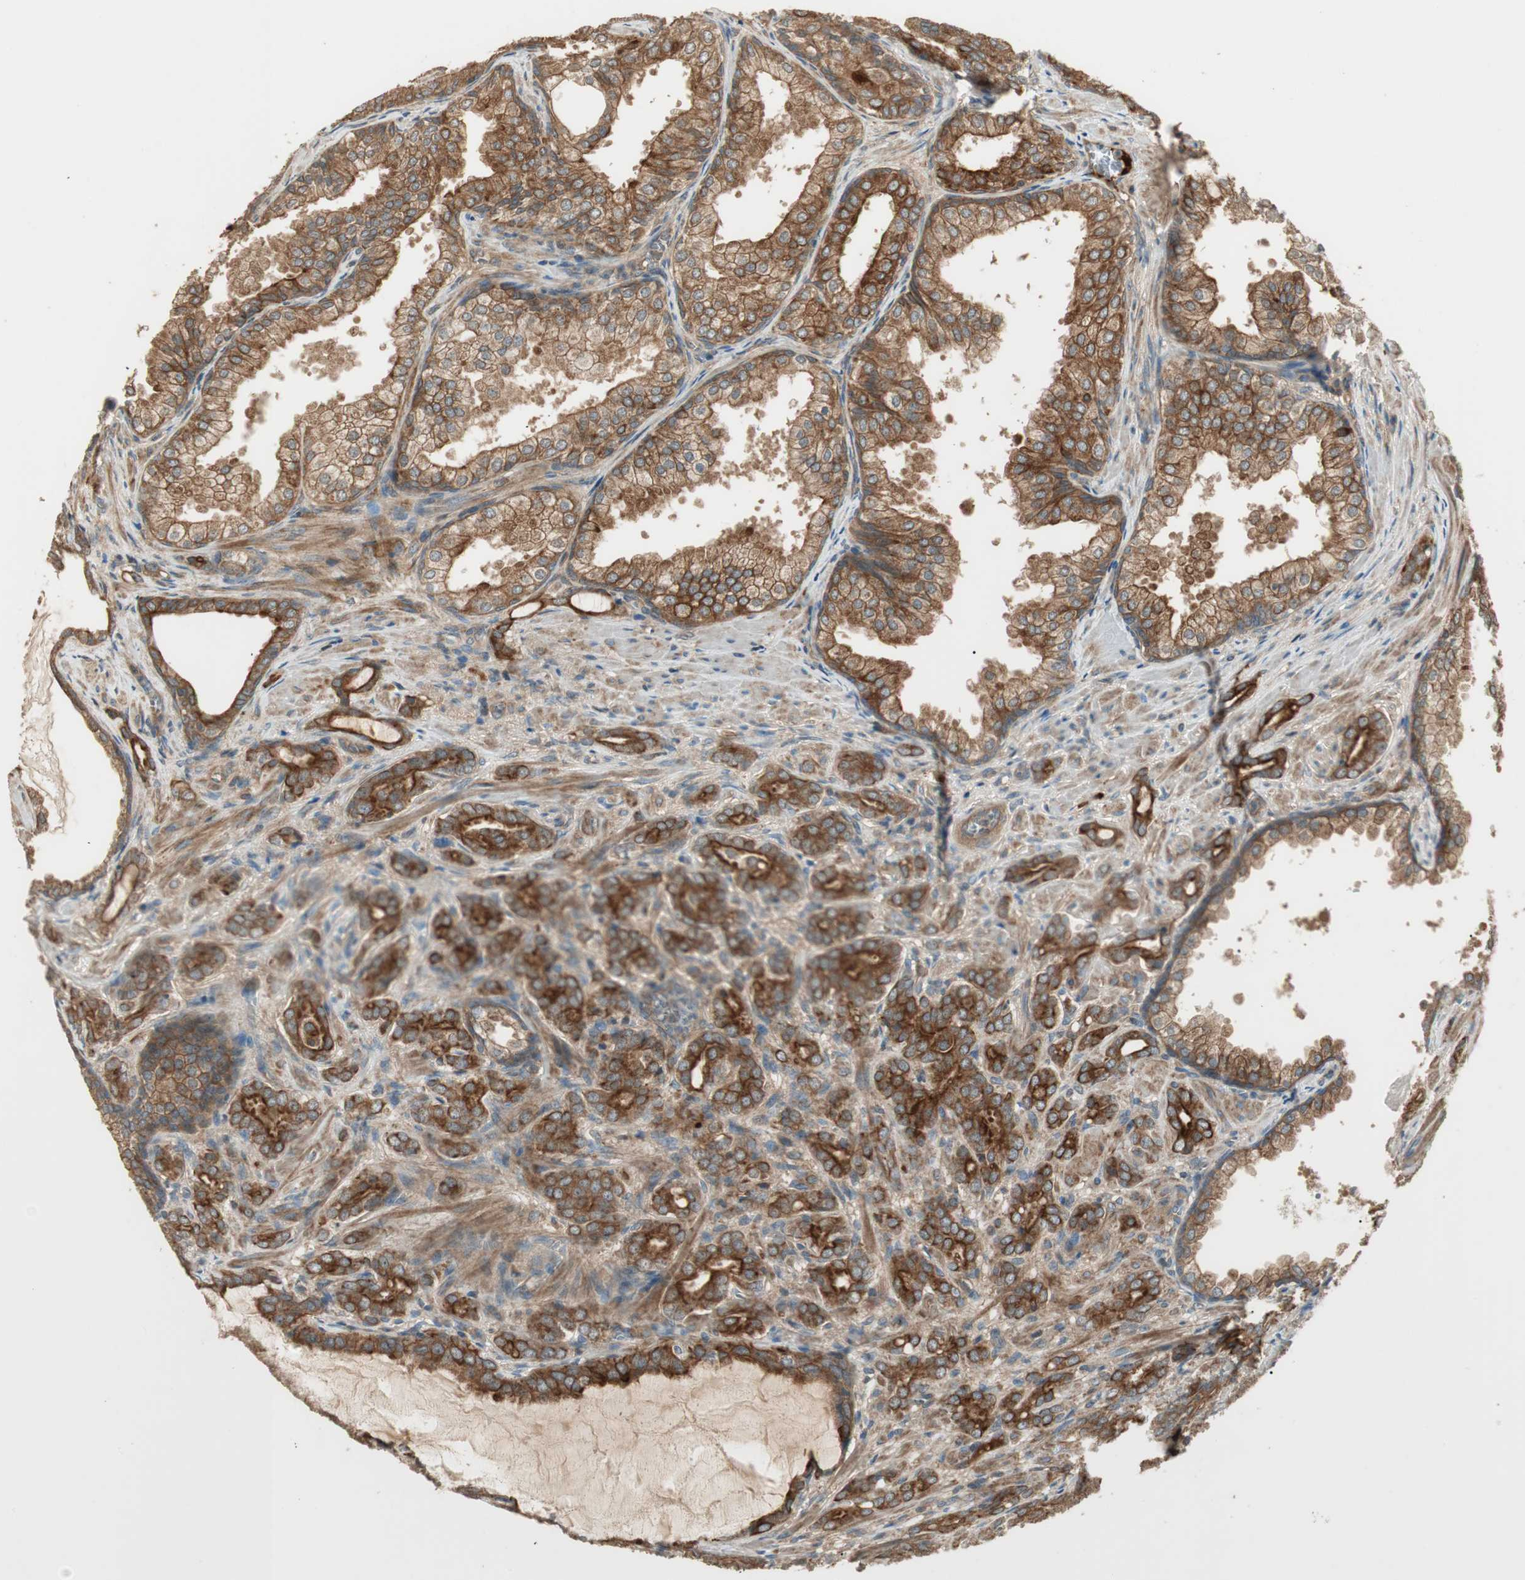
{"staining": {"intensity": "strong", "quantity": ">75%", "location": "cytoplasmic/membranous"}, "tissue": "prostate cancer", "cell_type": "Tumor cells", "image_type": "cancer", "snomed": [{"axis": "morphology", "description": "Adenocarcinoma, High grade"}, {"axis": "topography", "description": "Prostate"}], "caption": "A histopathology image of prostate adenocarcinoma (high-grade) stained for a protein displays strong cytoplasmic/membranous brown staining in tumor cells.", "gene": "PFDN5", "patient": {"sex": "male", "age": 64}}